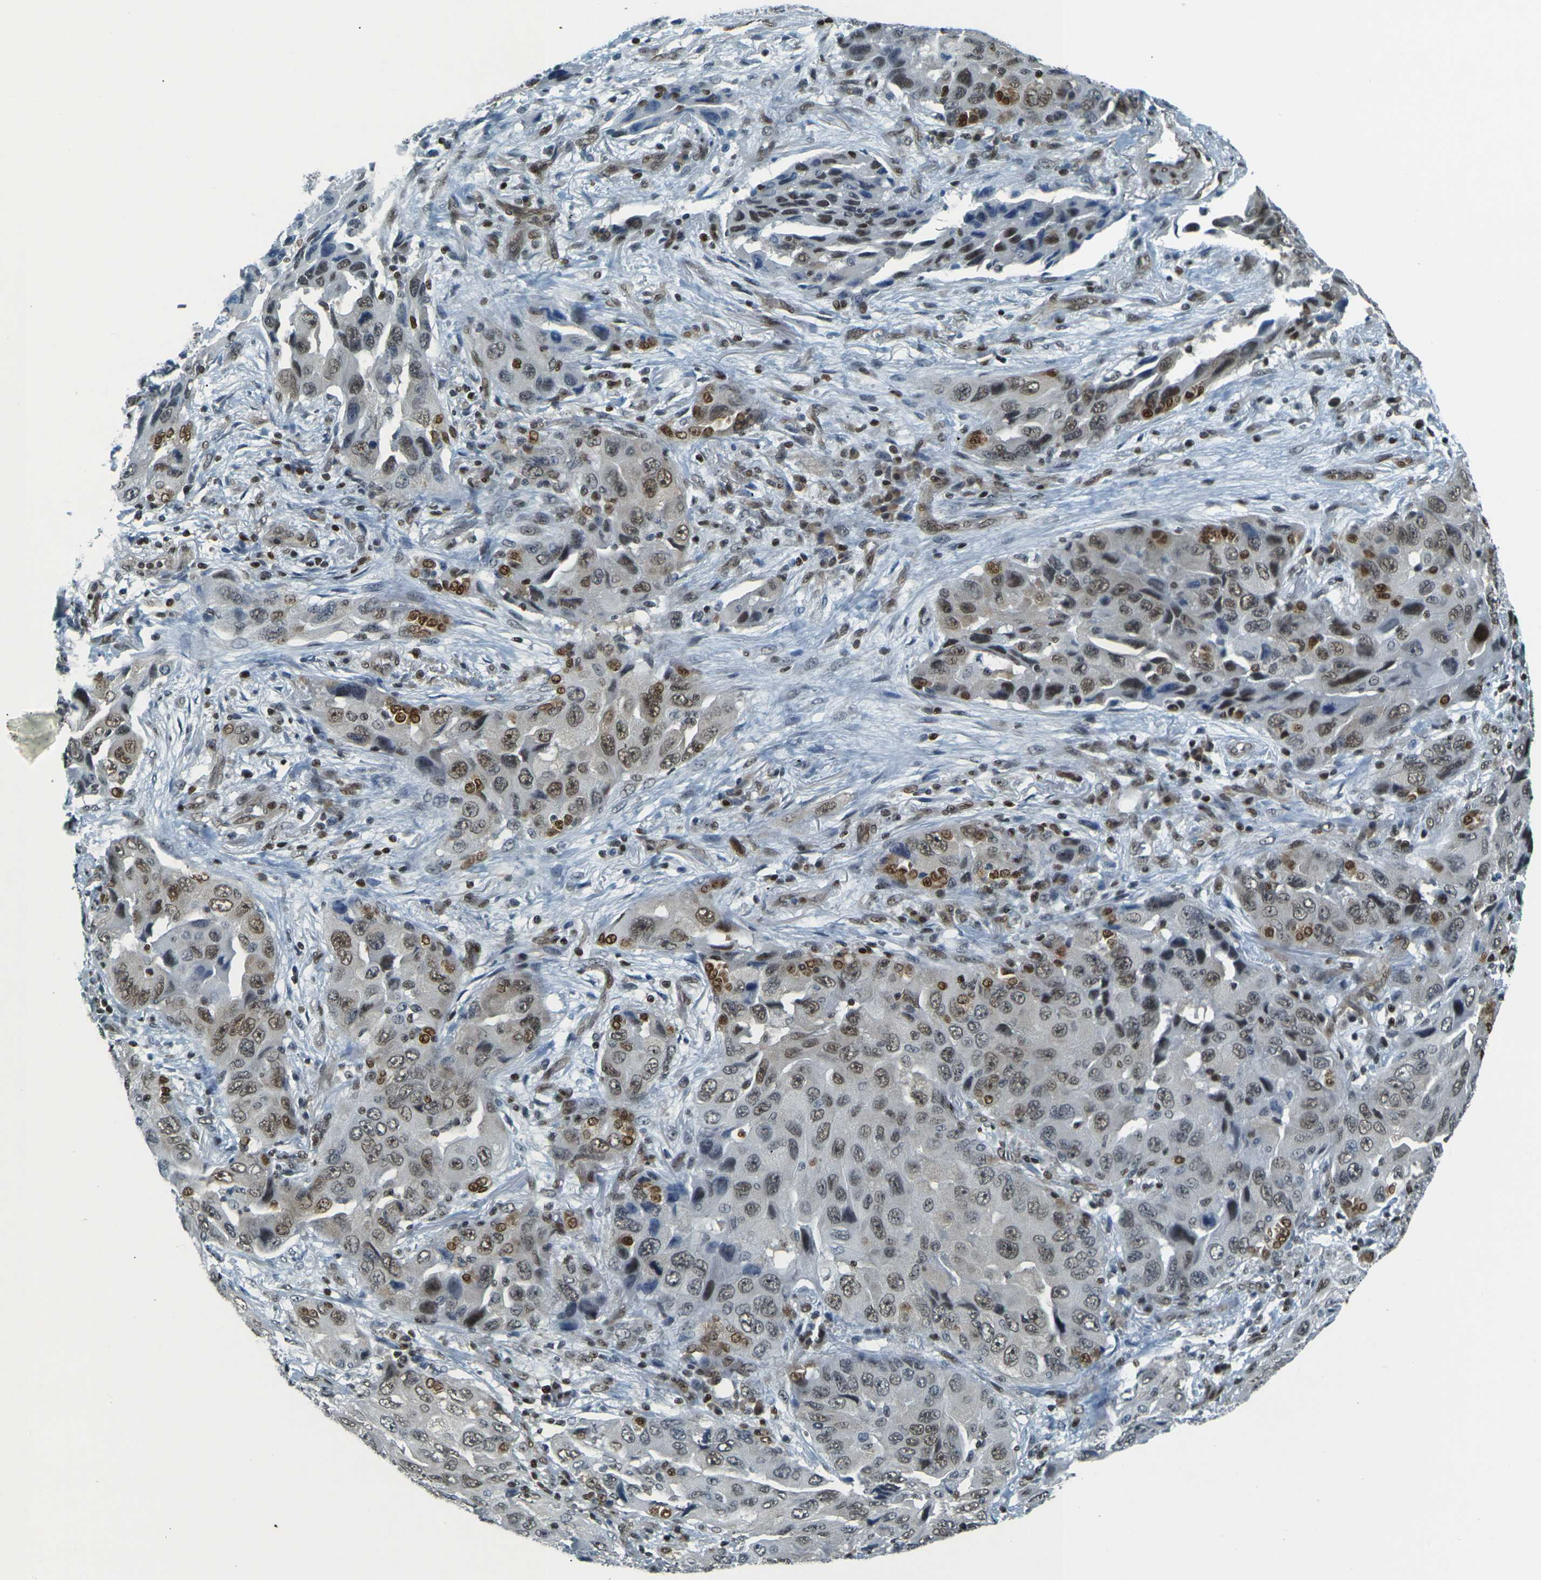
{"staining": {"intensity": "weak", "quantity": ">75%", "location": "nuclear"}, "tissue": "lung cancer", "cell_type": "Tumor cells", "image_type": "cancer", "snomed": [{"axis": "morphology", "description": "Adenocarcinoma, NOS"}, {"axis": "topography", "description": "Lung"}], "caption": "An IHC image of neoplastic tissue is shown. Protein staining in brown shows weak nuclear positivity in lung adenocarcinoma within tumor cells.", "gene": "NHEJ1", "patient": {"sex": "female", "age": 65}}